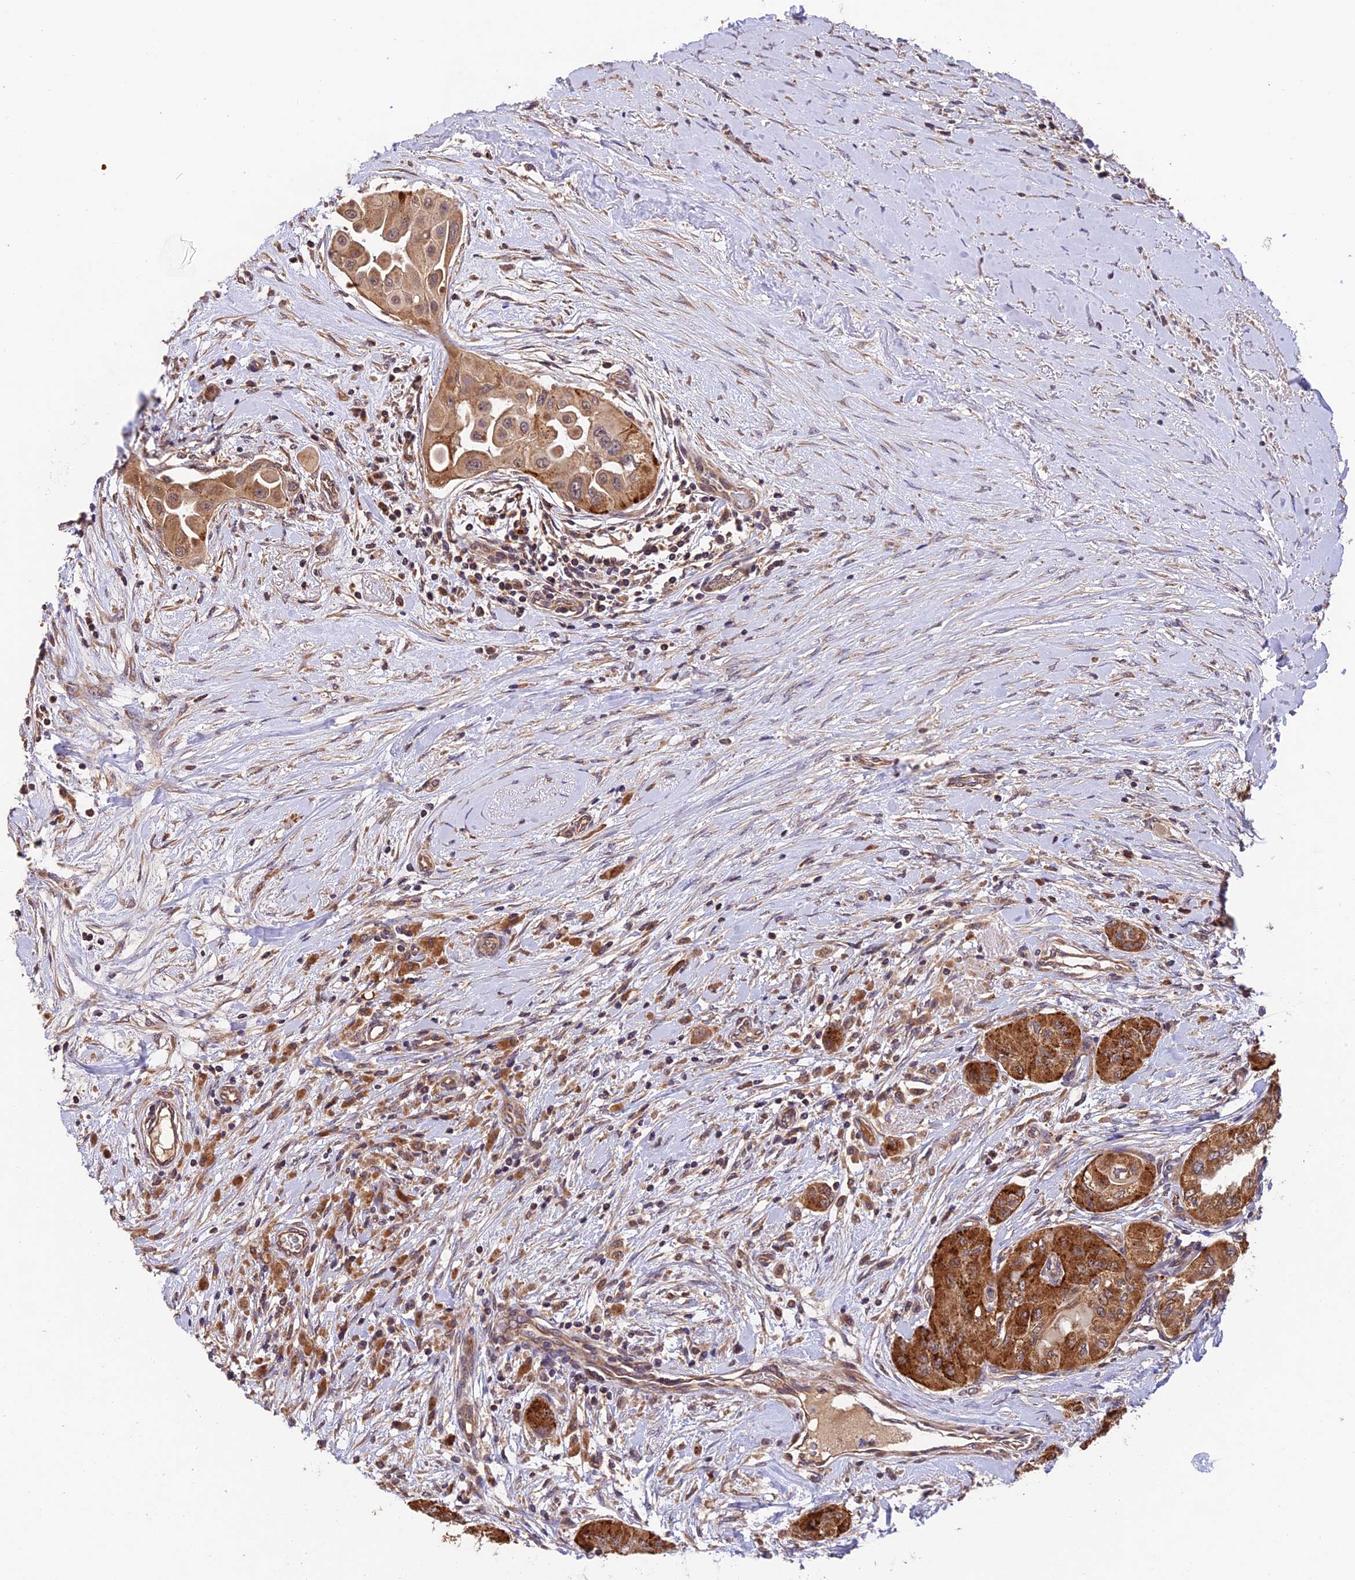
{"staining": {"intensity": "moderate", "quantity": ">75%", "location": "cytoplasmic/membranous"}, "tissue": "thyroid cancer", "cell_type": "Tumor cells", "image_type": "cancer", "snomed": [{"axis": "morphology", "description": "Papillary adenocarcinoma, NOS"}, {"axis": "topography", "description": "Thyroid gland"}], "caption": "Tumor cells reveal medium levels of moderate cytoplasmic/membranous expression in about >75% of cells in human thyroid cancer.", "gene": "MNS1", "patient": {"sex": "female", "age": 59}}